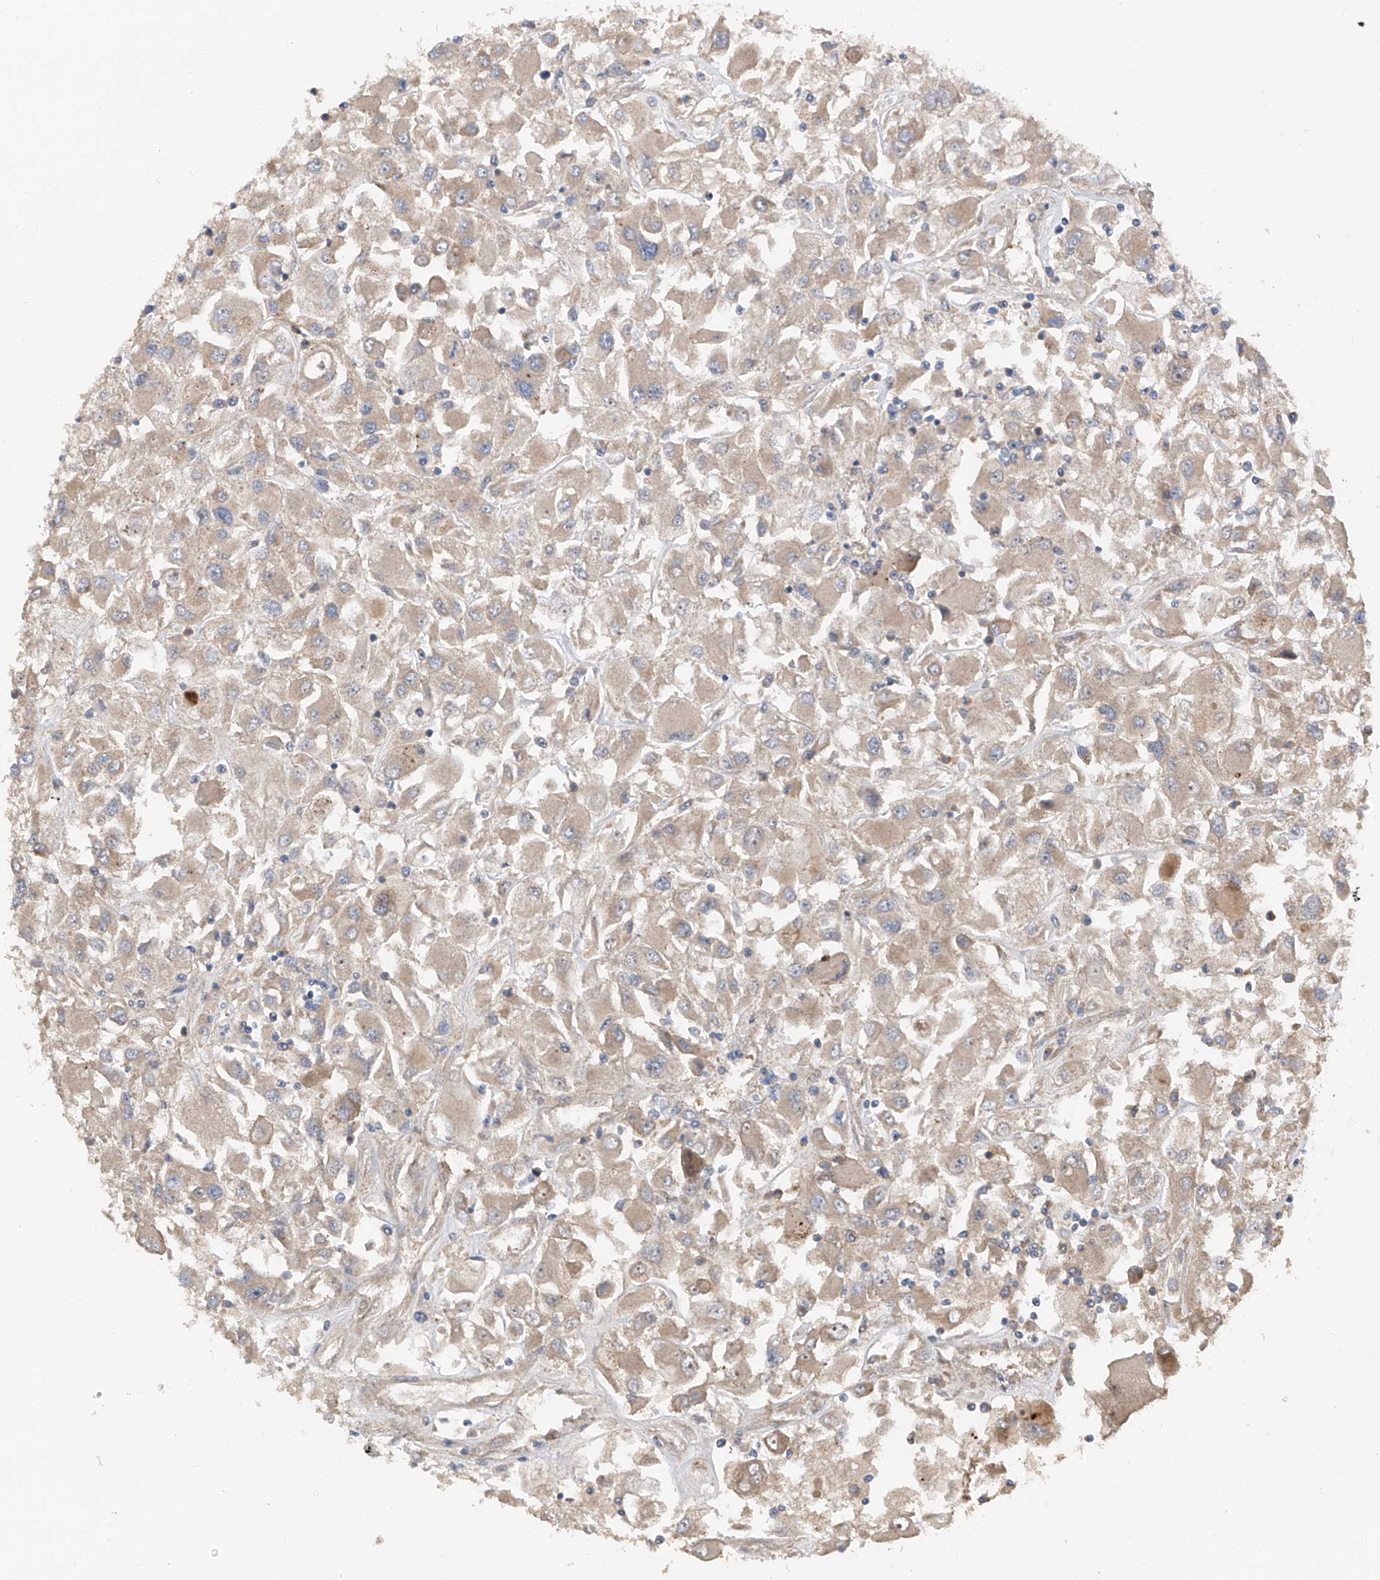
{"staining": {"intensity": "weak", "quantity": "25%-75%", "location": "cytoplasmic/membranous"}, "tissue": "renal cancer", "cell_type": "Tumor cells", "image_type": "cancer", "snomed": [{"axis": "morphology", "description": "Adenocarcinoma, NOS"}, {"axis": "topography", "description": "Kidney"}], "caption": "Immunohistochemistry staining of renal cancer (adenocarcinoma), which exhibits low levels of weak cytoplasmic/membranous positivity in approximately 25%-75% of tumor cells indicating weak cytoplasmic/membranous protein expression. The staining was performed using DAB (3,3'-diaminobenzidine) (brown) for protein detection and nuclei were counterstained in hematoxylin (blue).", "gene": "PTK2", "patient": {"sex": "female", "age": 52}}